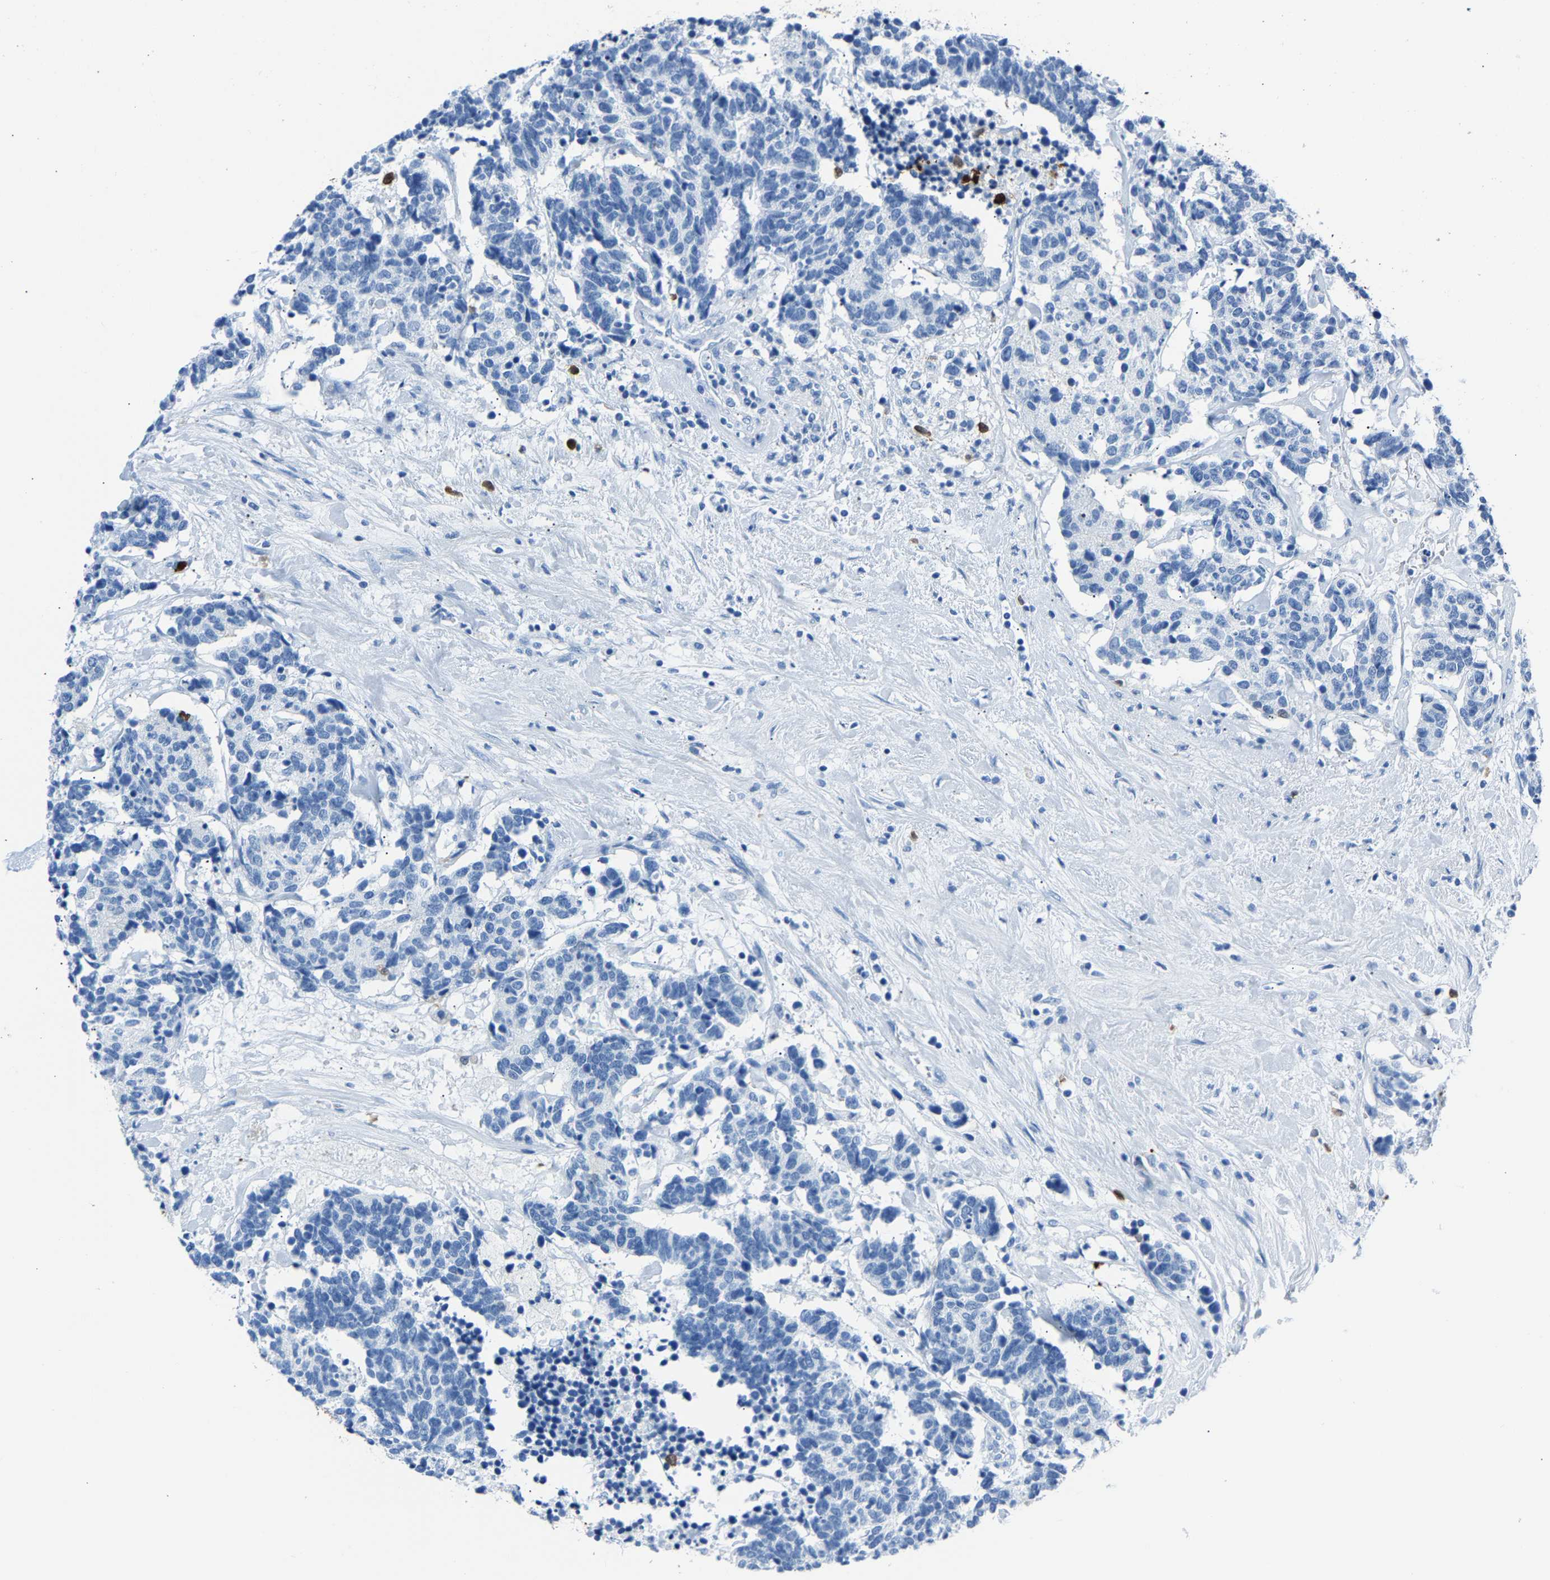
{"staining": {"intensity": "negative", "quantity": "none", "location": "none"}, "tissue": "carcinoid", "cell_type": "Tumor cells", "image_type": "cancer", "snomed": [{"axis": "morphology", "description": "Carcinoma, NOS"}, {"axis": "morphology", "description": "Carcinoid, malignant, NOS"}, {"axis": "topography", "description": "Urinary bladder"}], "caption": "Tumor cells are negative for protein expression in human carcinoid.", "gene": "S100P", "patient": {"sex": "male", "age": 57}}